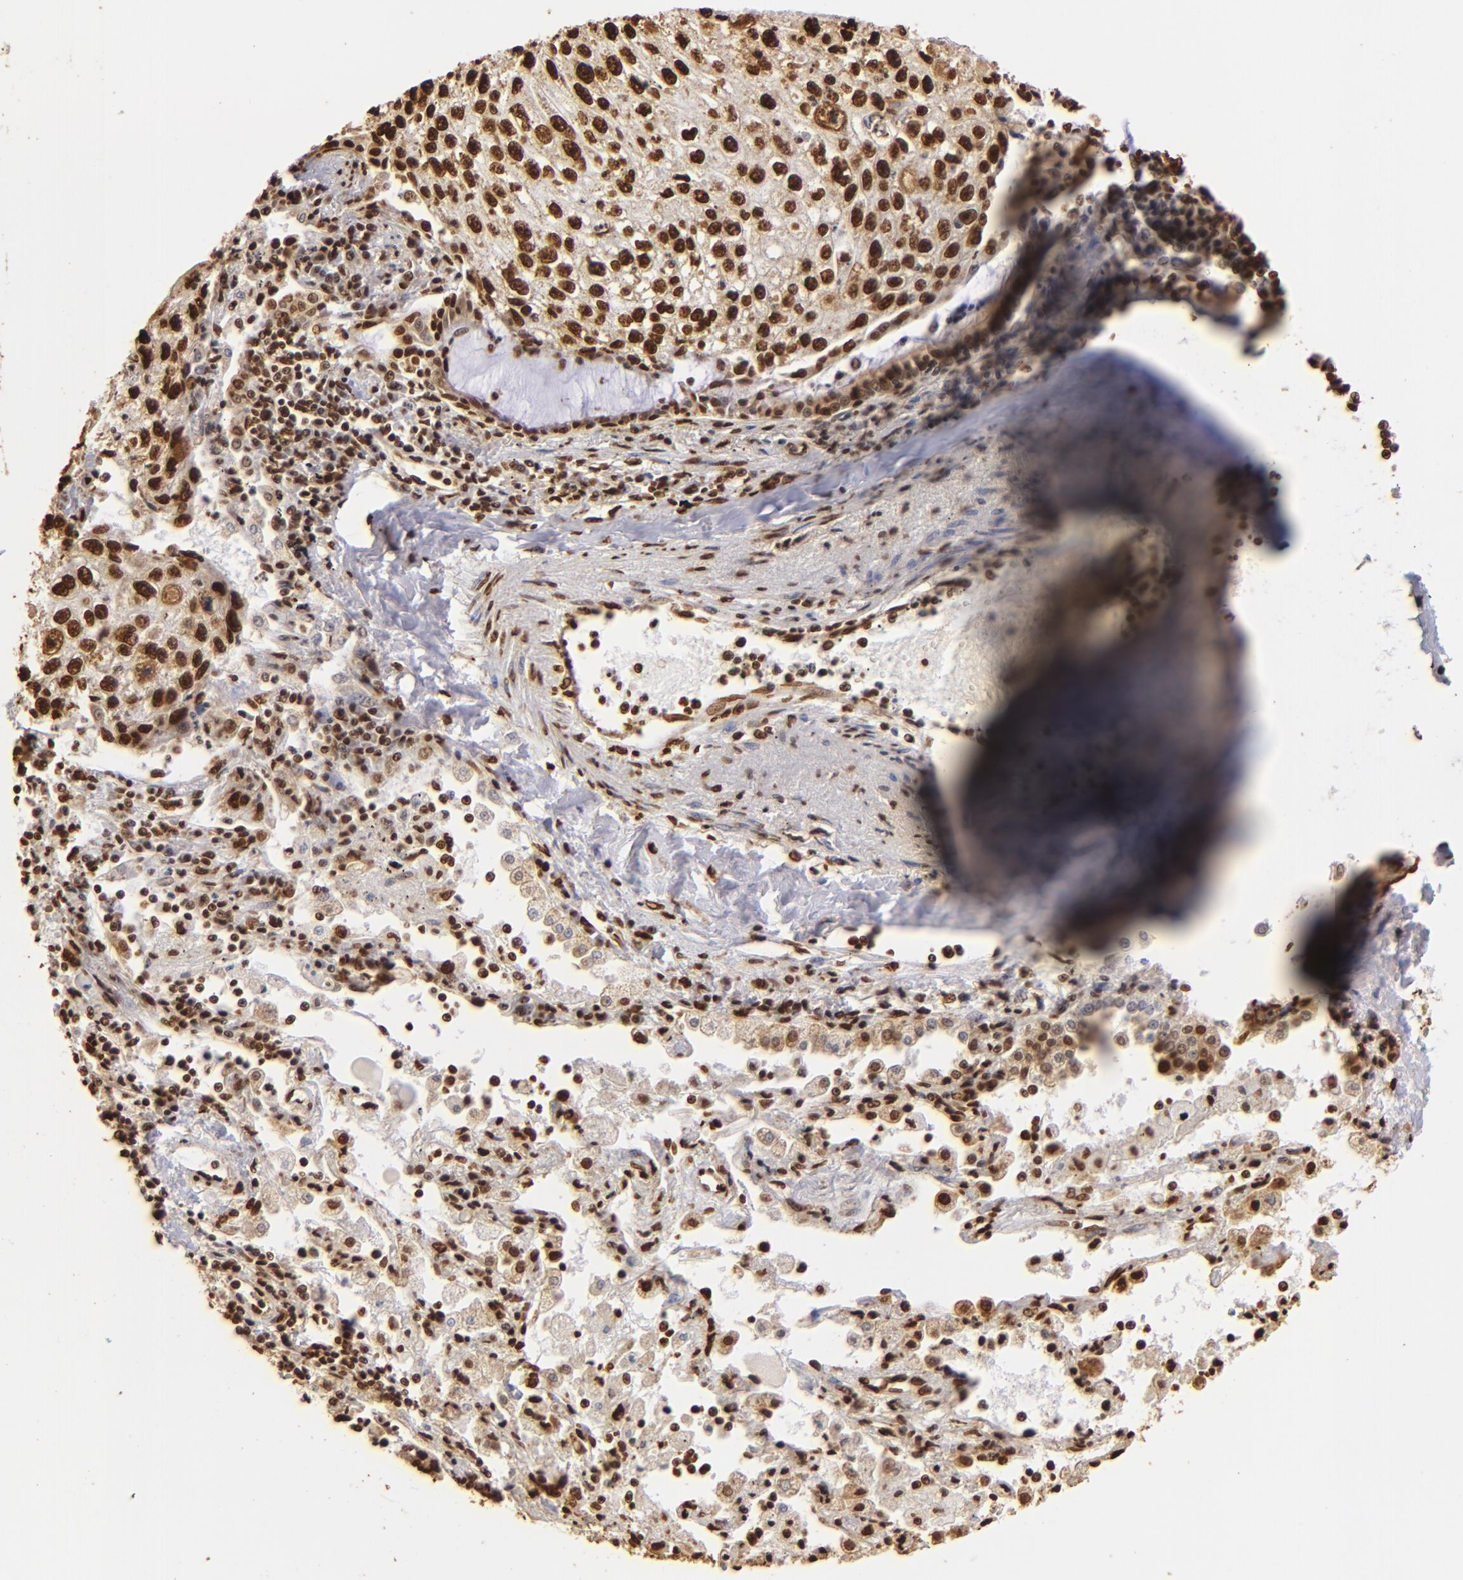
{"staining": {"intensity": "strong", "quantity": ">75%", "location": "nuclear"}, "tissue": "lung cancer", "cell_type": "Tumor cells", "image_type": "cancer", "snomed": [{"axis": "morphology", "description": "Squamous cell carcinoma, NOS"}, {"axis": "topography", "description": "Lung"}], "caption": "Squamous cell carcinoma (lung) stained for a protein (brown) shows strong nuclear positive expression in approximately >75% of tumor cells.", "gene": "ILF3", "patient": {"sex": "male", "age": 75}}